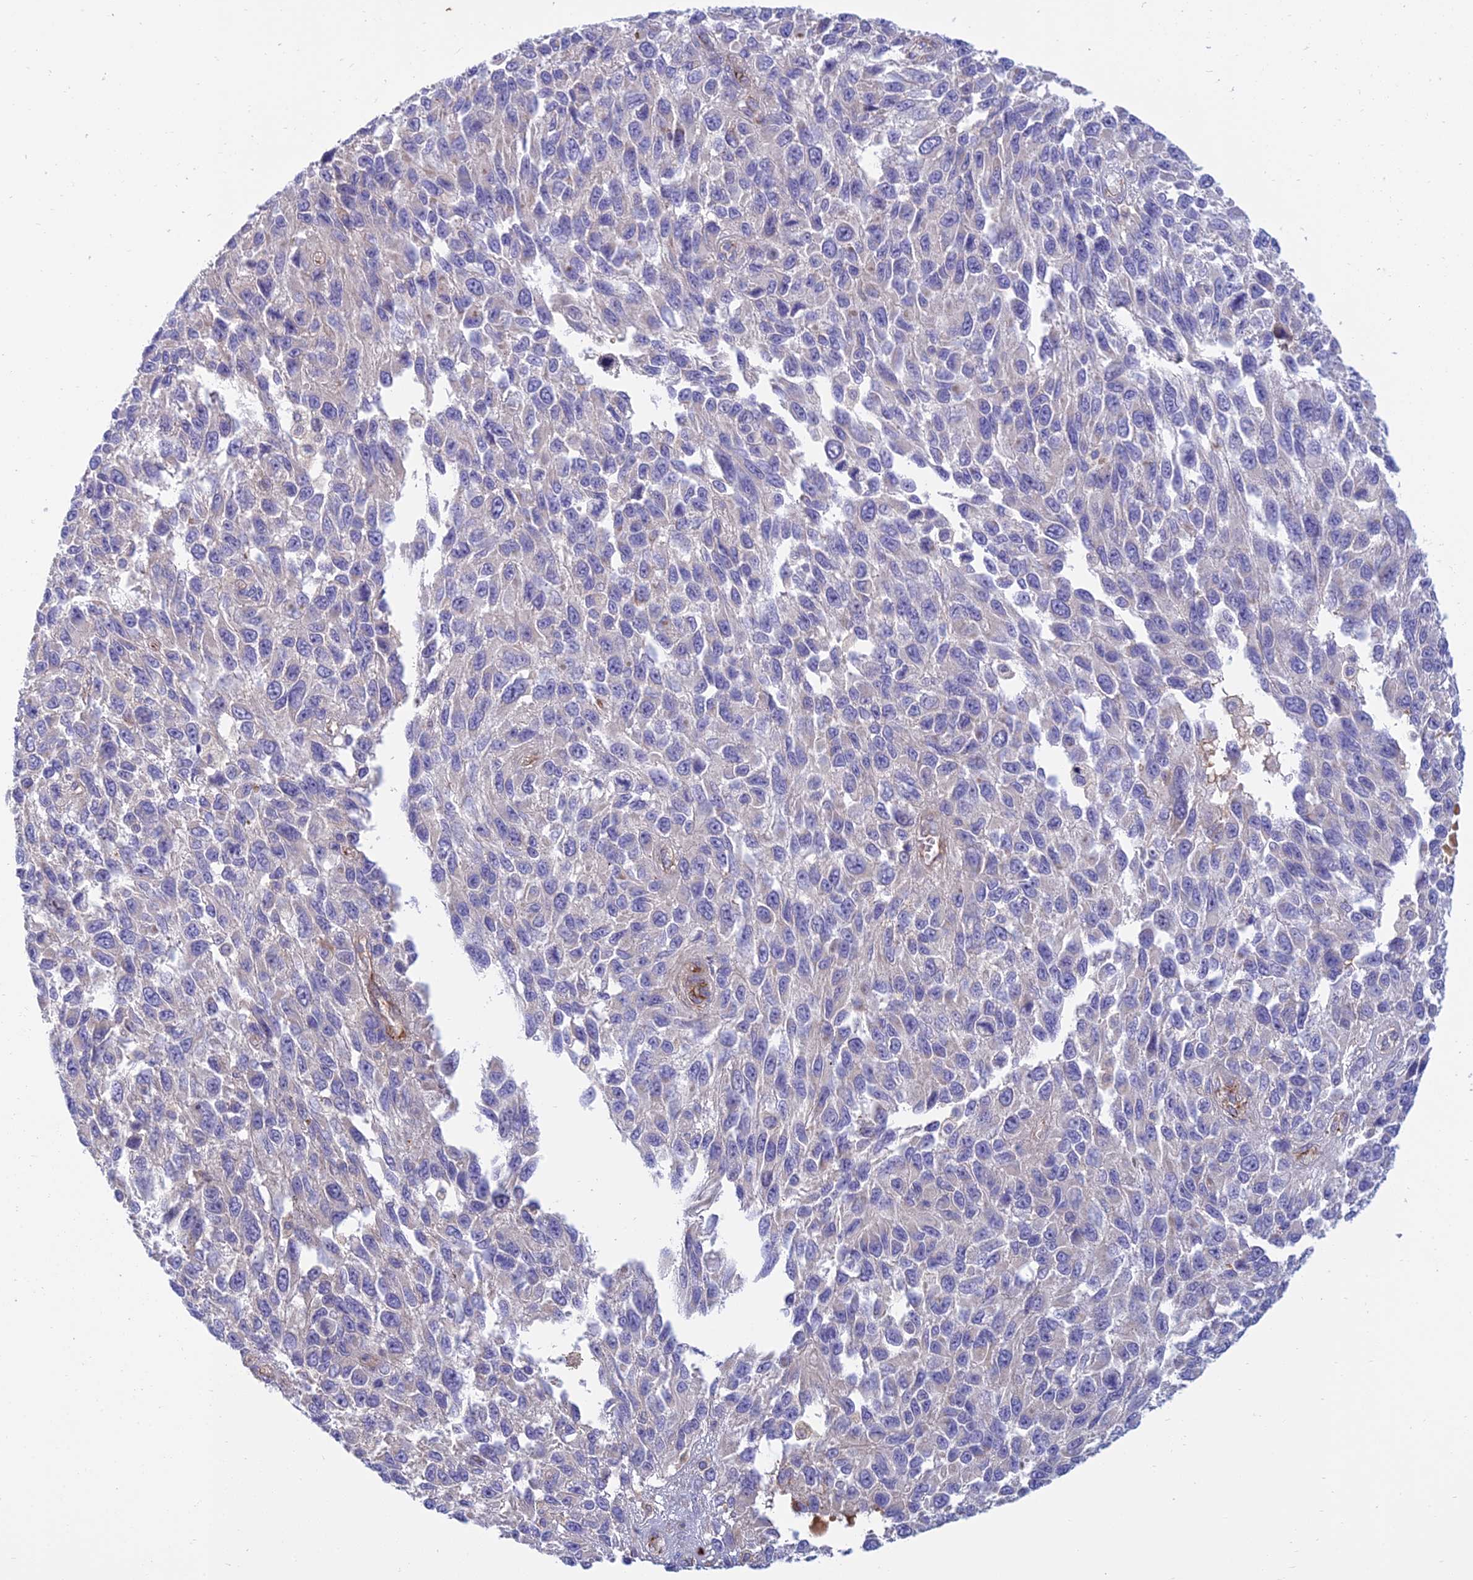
{"staining": {"intensity": "negative", "quantity": "none", "location": "none"}, "tissue": "melanoma", "cell_type": "Tumor cells", "image_type": "cancer", "snomed": [{"axis": "morphology", "description": "Malignant melanoma, NOS"}, {"axis": "topography", "description": "Skin"}], "caption": "Immunohistochemistry (IHC) histopathology image of melanoma stained for a protein (brown), which exhibits no positivity in tumor cells.", "gene": "DUS2", "patient": {"sex": "female", "age": 96}}